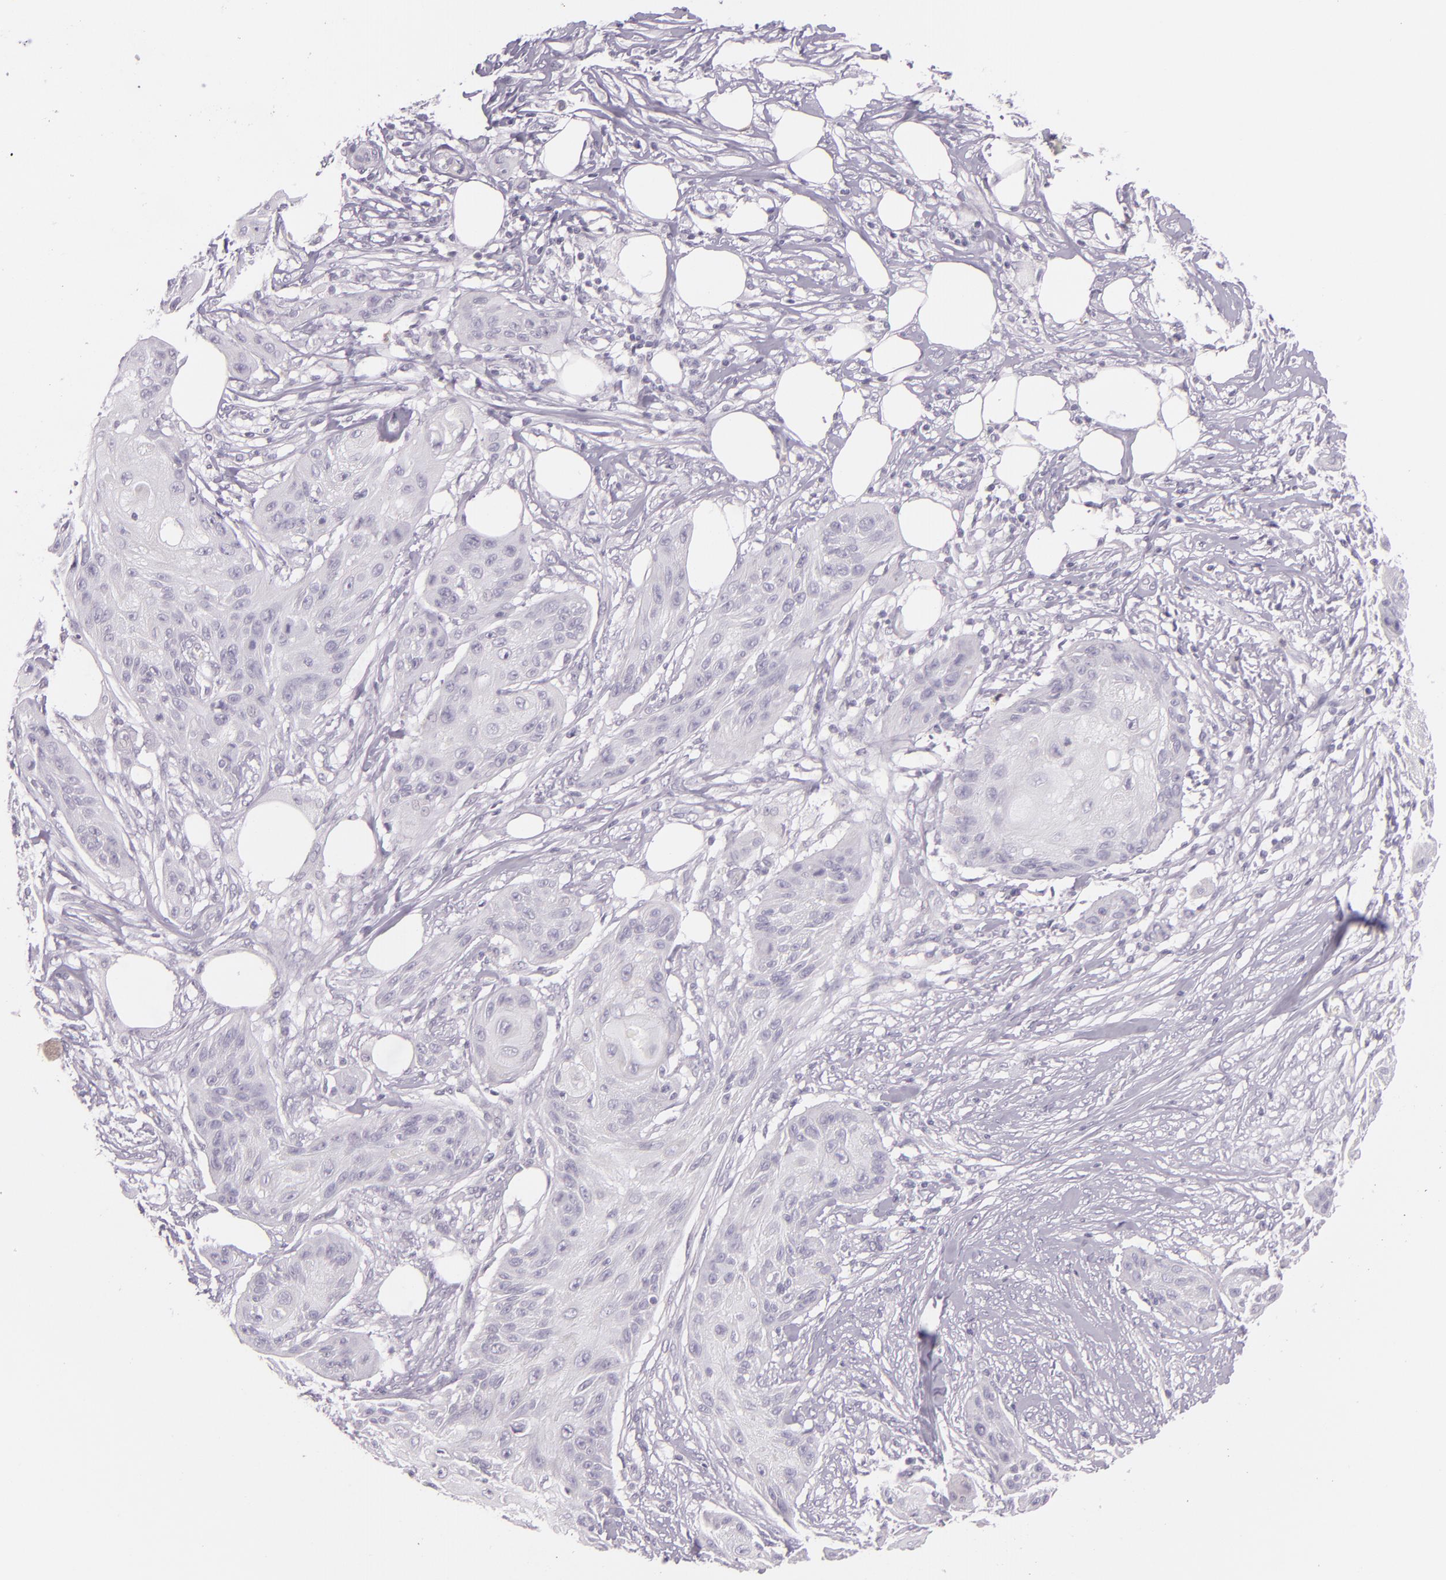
{"staining": {"intensity": "negative", "quantity": "none", "location": "none"}, "tissue": "skin cancer", "cell_type": "Tumor cells", "image_type": "cancer", "snomed": [{"axis": "morphology", "description": "Squamous cell carcinoma, NOS"}, {"axis": "topography", "description": "Skin"}], "caption": "A histopathology image of skin squamous cell carcinoma stained for a protein displays no brown staining in tumor cells. (Brightfield microscopy of DAB immunohistochemistry at high magnification).", "gene": "CBS", "patient": {"sex": "female", "age": 88}}